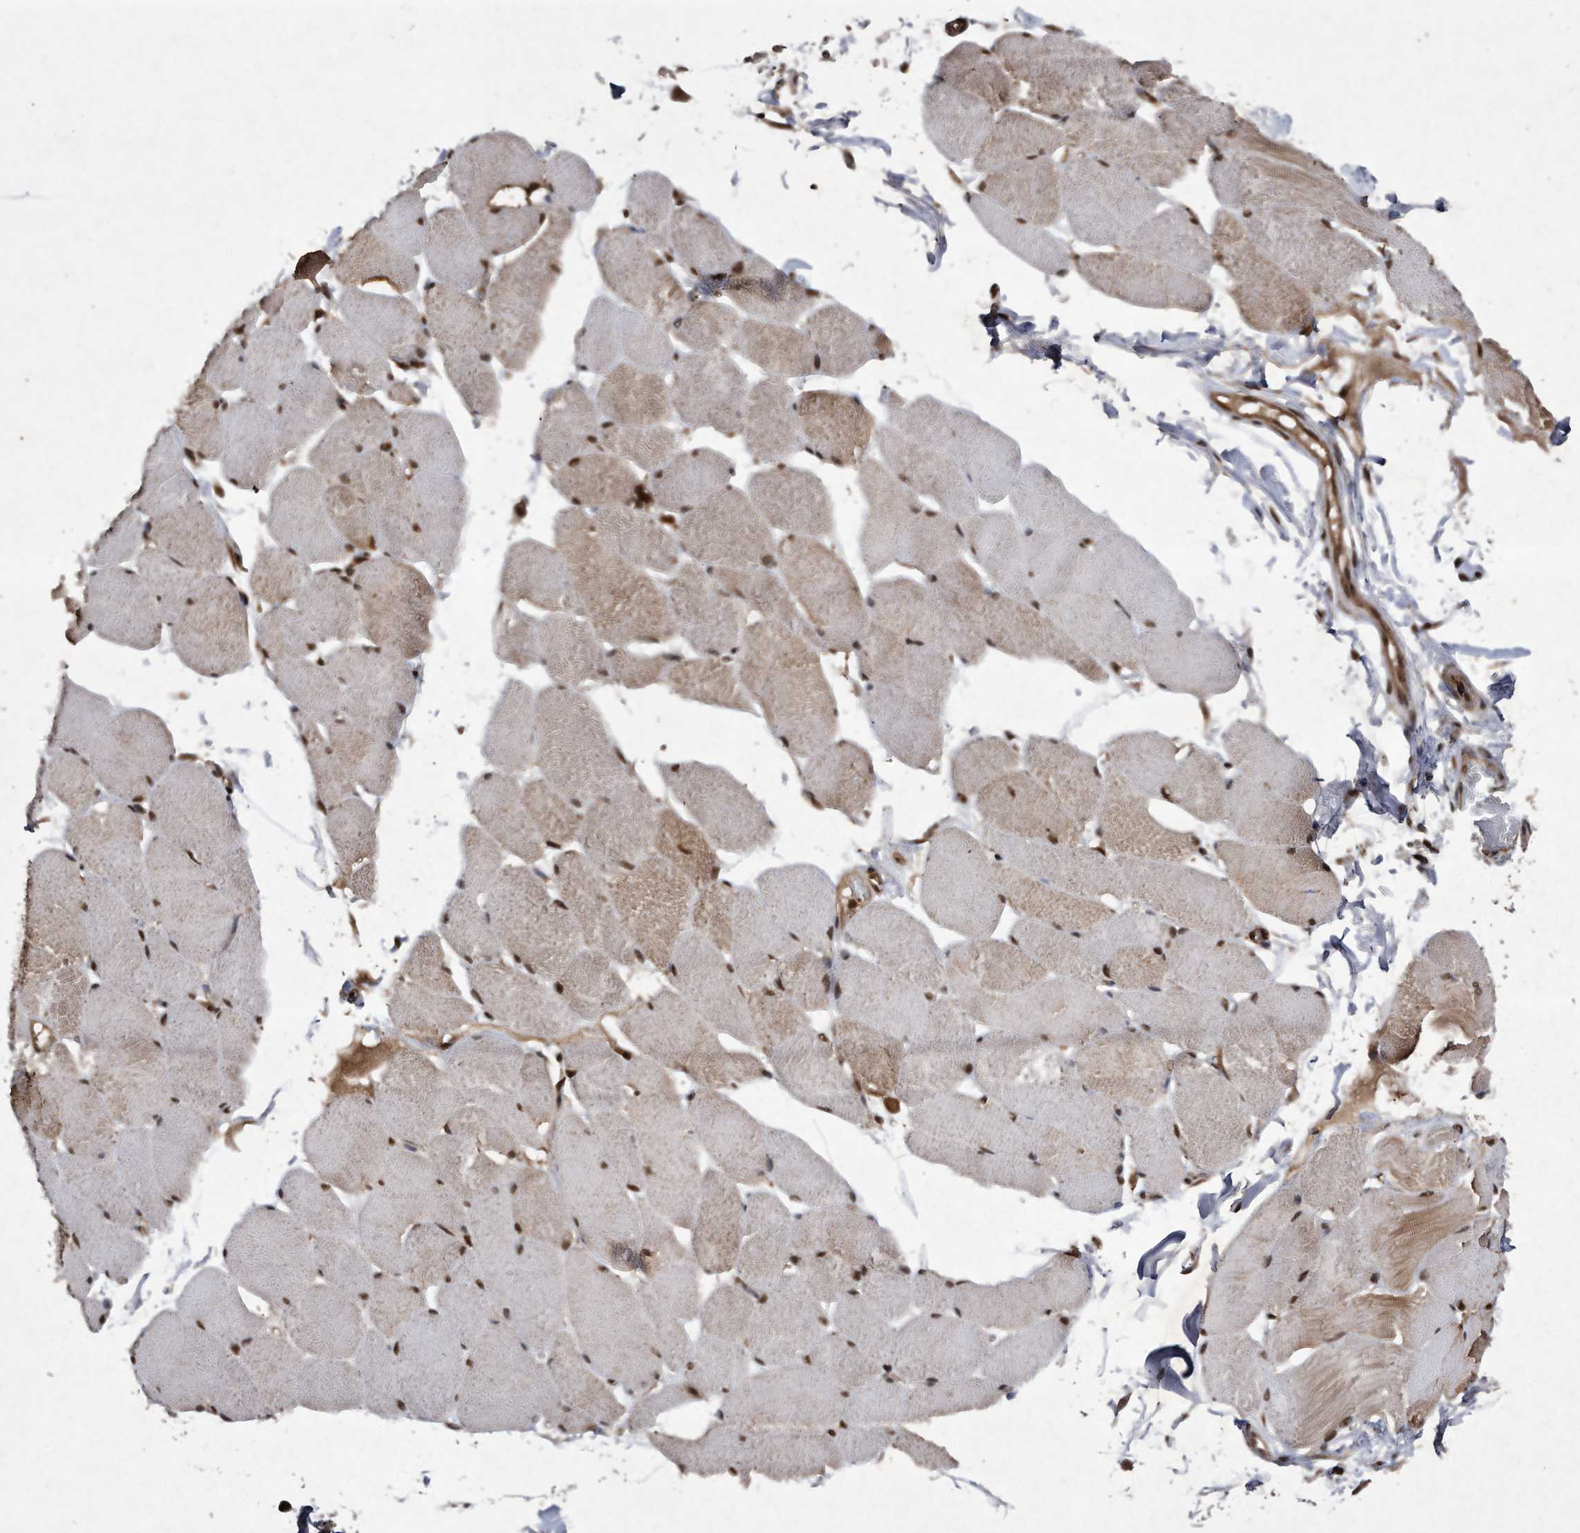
{"staining": {"intensity": "moderate", "quantity": "<25%", "location": "cytoplasmic/membranous,nuclear"}, "tissue": "skeletal muscle", "cell_type": "Myocytes", "image_type": "normal", "snomed": [{"axis": "morphology", "description": "Normal tissue, NOS"}, {"axis": "topography", "description": "Skin"}, {"axis": "topography", "description": "Skeletal muscle"}], "caption": "Immunohistochemistry (IHC) of unremarkable human skeletal muscle demonstrates low levels of moderate cytoplasmic/membranous,nuclear staining in approximately <25% of myocytes.", "gene": "RAD23B", "patient": {"sex": "male", "age": 83}}